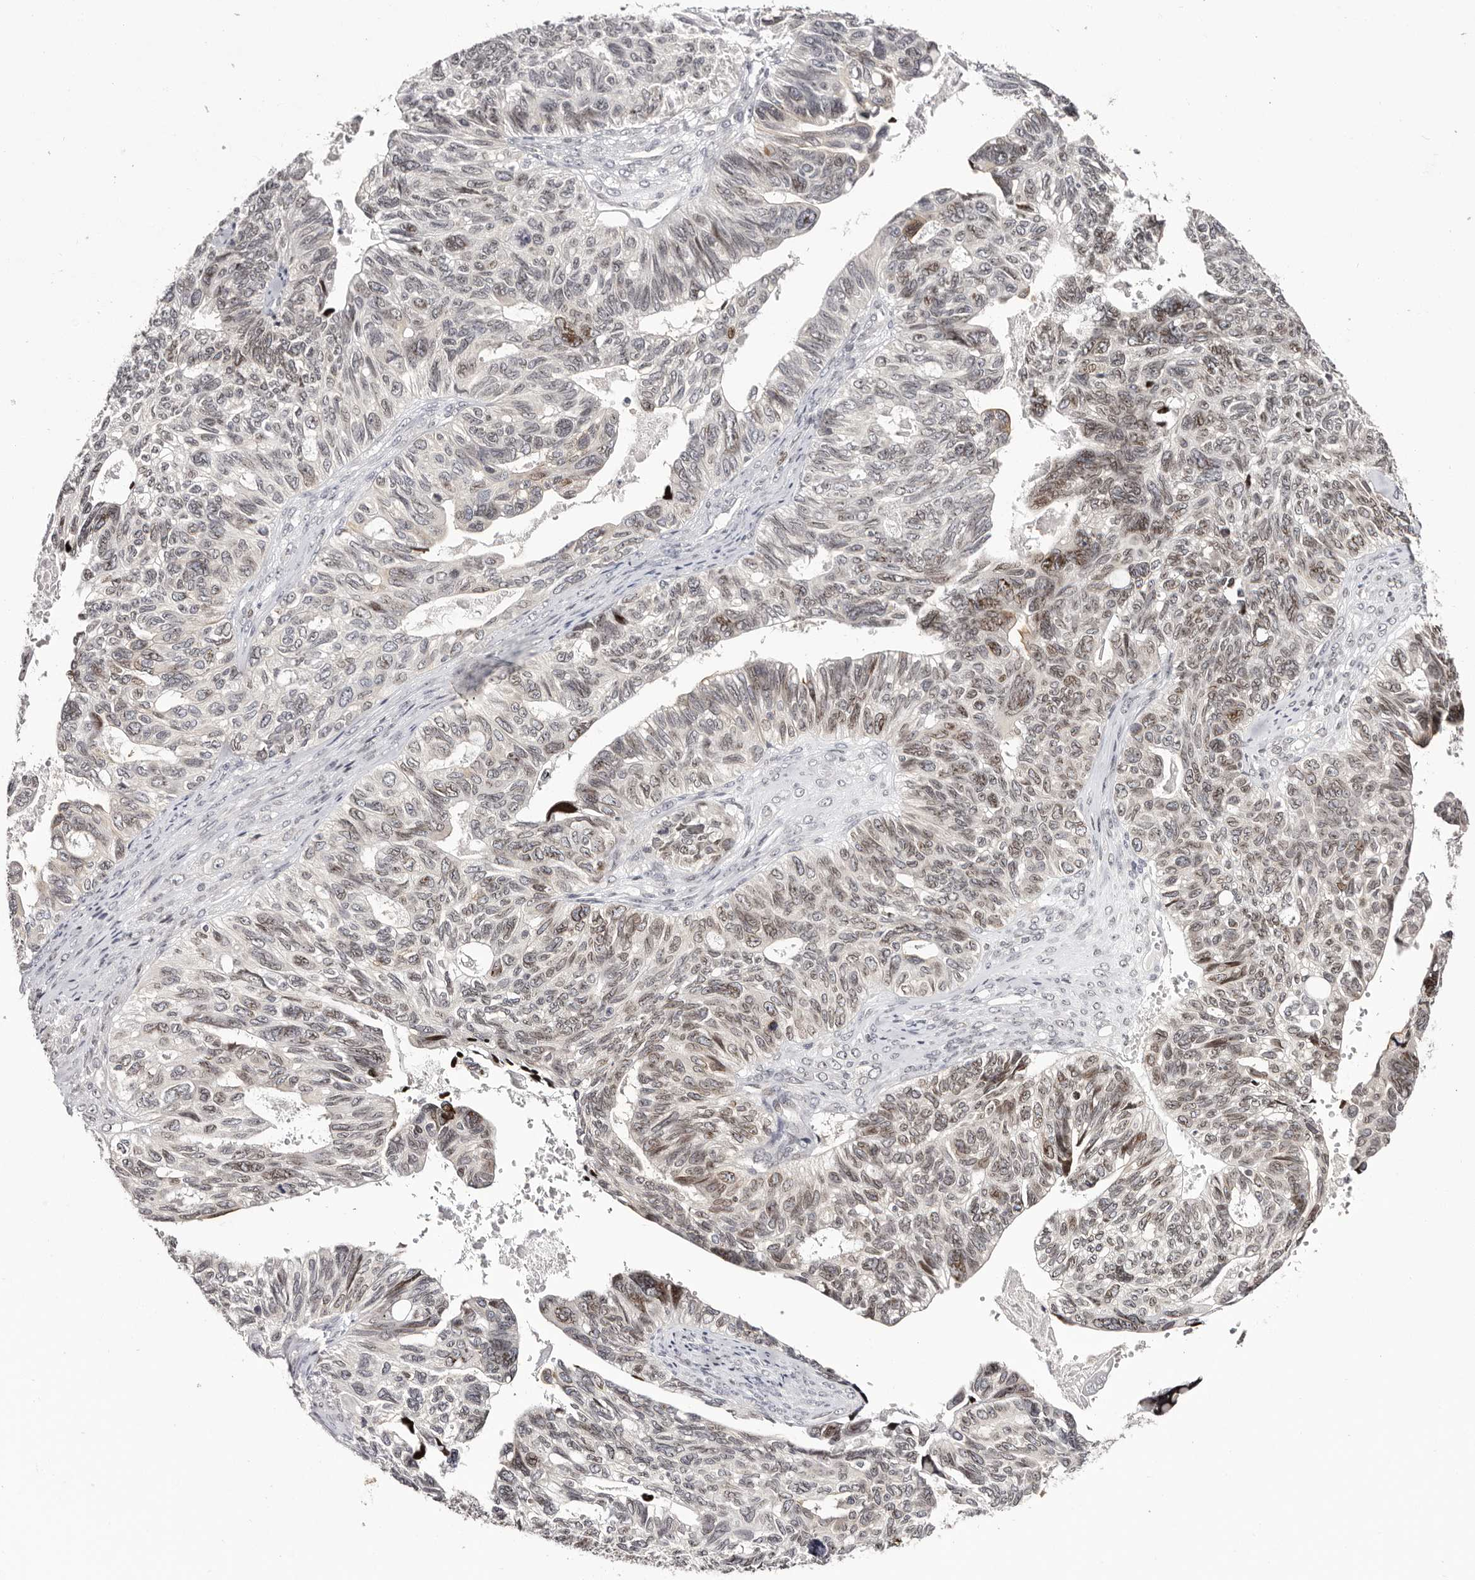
{"staining": {"intensity": "weak", "quantity": "25%-75%", "location": "cytoplasmic/membranous,nuclear"}, "tissue": "ovarian cancer", "cell_type": "Tumor cells", "image_type": "cancer", "snomed": [{"axis": "morphology", "description": "Cystadenocarcinoma, serous, NOS"}, {"axis": "topography", "description": "Ovary"}], "caption": "A histopathology image of human ovarian serous cystadenocarcinoma stained for a protein displays weak cytoplasmic/membranous and nuclear brown staining in tumor cells.", "gene": "NUP153", "patient": {"sex": "female", "age": 79}}